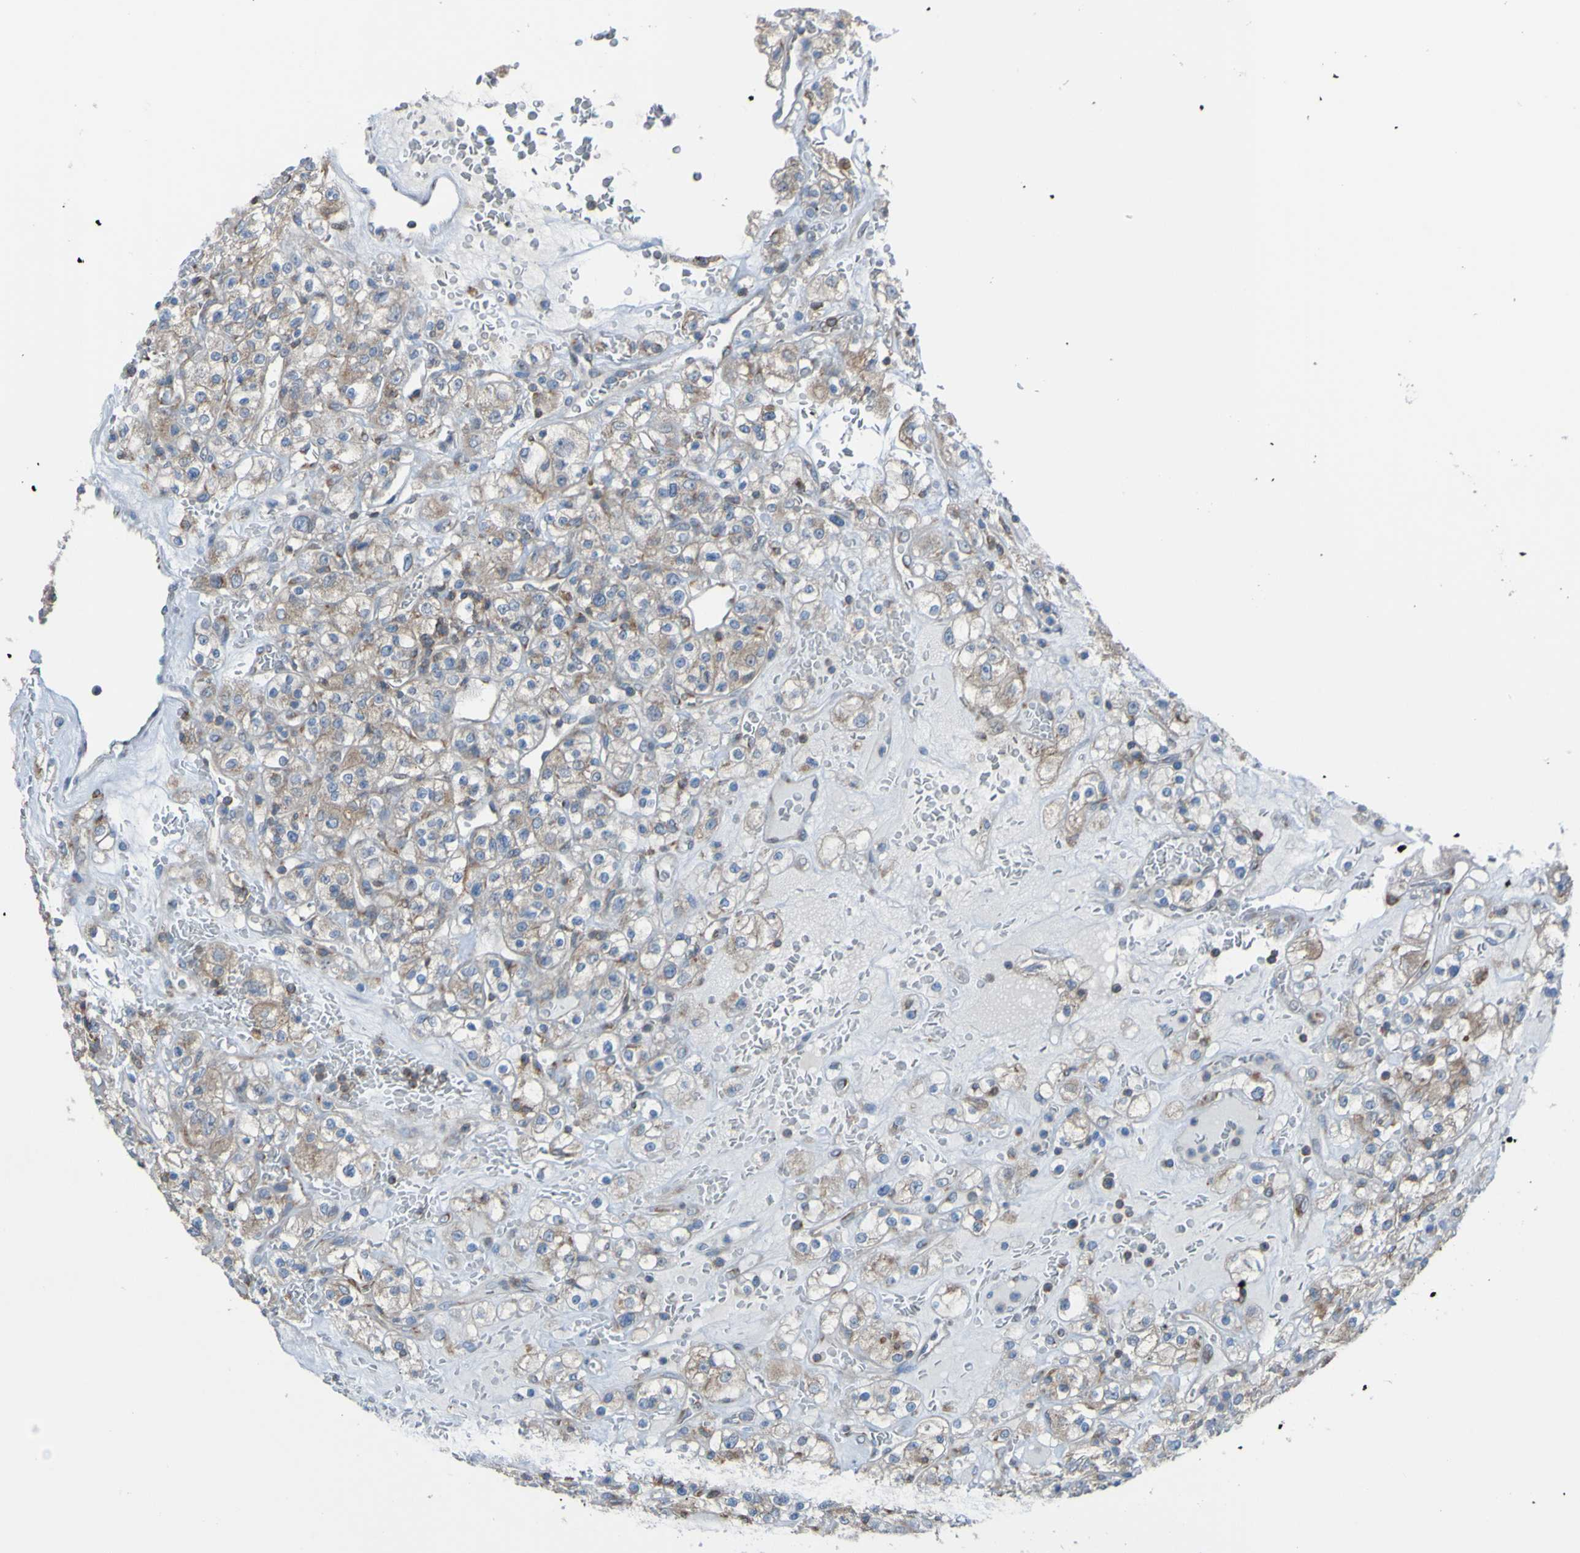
{"staining": {"intensity": "moderate", "quantity": ">75%", "location": "cytoplasmic/membranous"}, "tissue": "renal cancer", "cell_type": "Tumor cells", "image_type": "cancer", "snomed": [{"axis": "morphology", "description": "Normal tissue, NOS"}, {"axis": "morphology", "description": "Adenocarcinoma, NOS"}, {"axis": "topography", "description": "Kidney"}], "caption": "Immunohistochemistry micrograph of human adenocarcinoma (renal) stained for a protein (brown), which demonstrates medium levels of moderate cytoplasmic/membranous positivity in approximately >75% of tumor cells.", "gene": "MINAR1", "patient": {"sex": "female", "age": 72}}